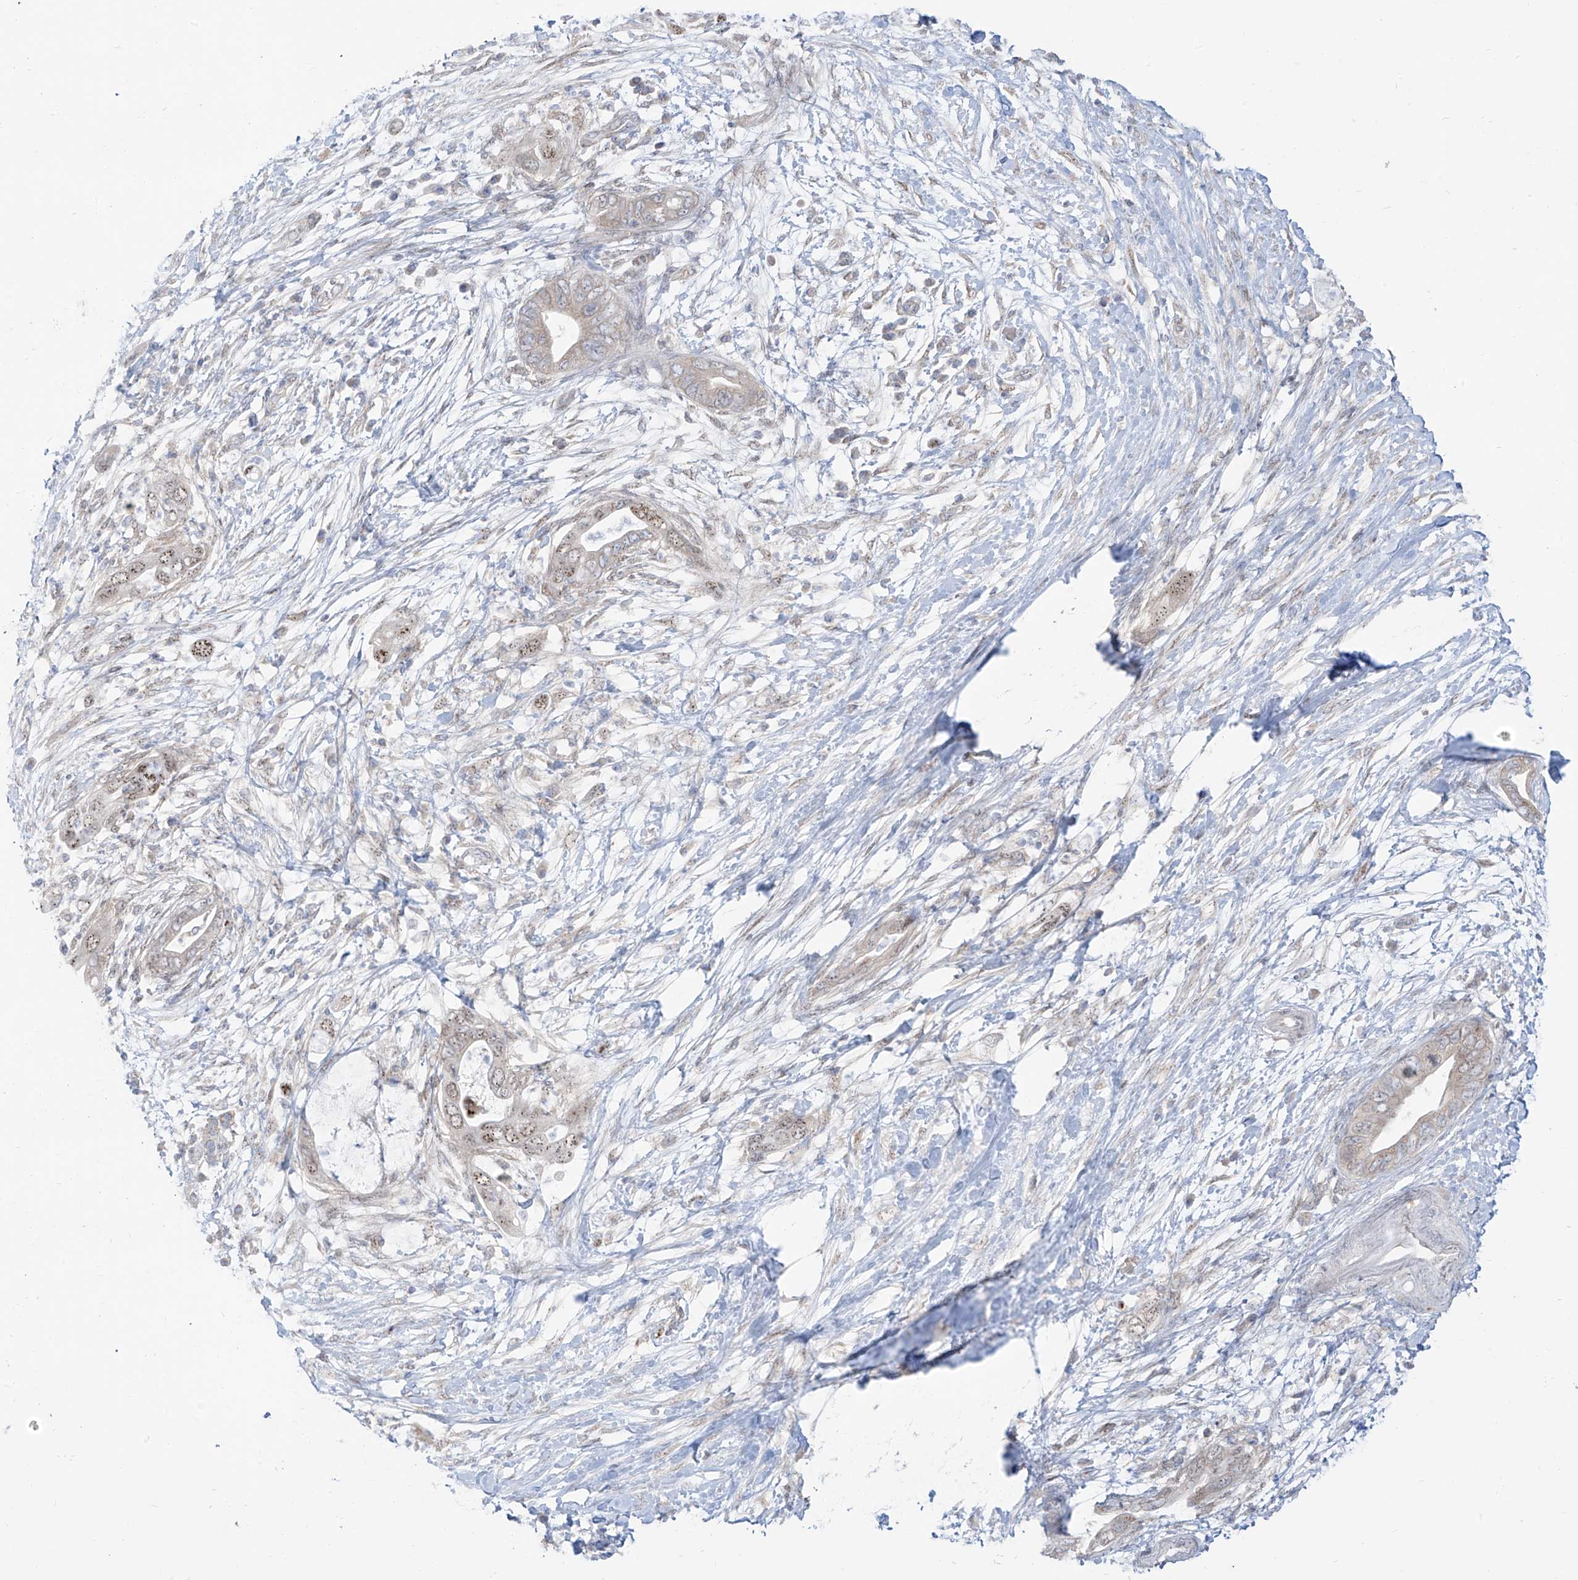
{"staining": {"intensity": "weak", "quantity": "<25%", "location": "cytoplasmic/membranous"}, "tissue": "pancreatic cancer", "cell_type": "Tumor cells", "image_type": "cancer", "snomed": [{"axis": "morphology", "description": "Adenocarcinoma, NOS"}, {"axis": "topography", "description": "Pancreas"}], "caption": "DAB (3,3'-diaminobenzidine) immunohistochemical staining of human adenocarcinoma (pancreatic) displays no significant positivity in tumor cells. (DAB (3,3'-diaminobenzidine) immunohistochemistry (IHC) with hematoxylin counter stain).", "gene": "ARHGEF40", "patient": {"sex": "male", "age": 75}}